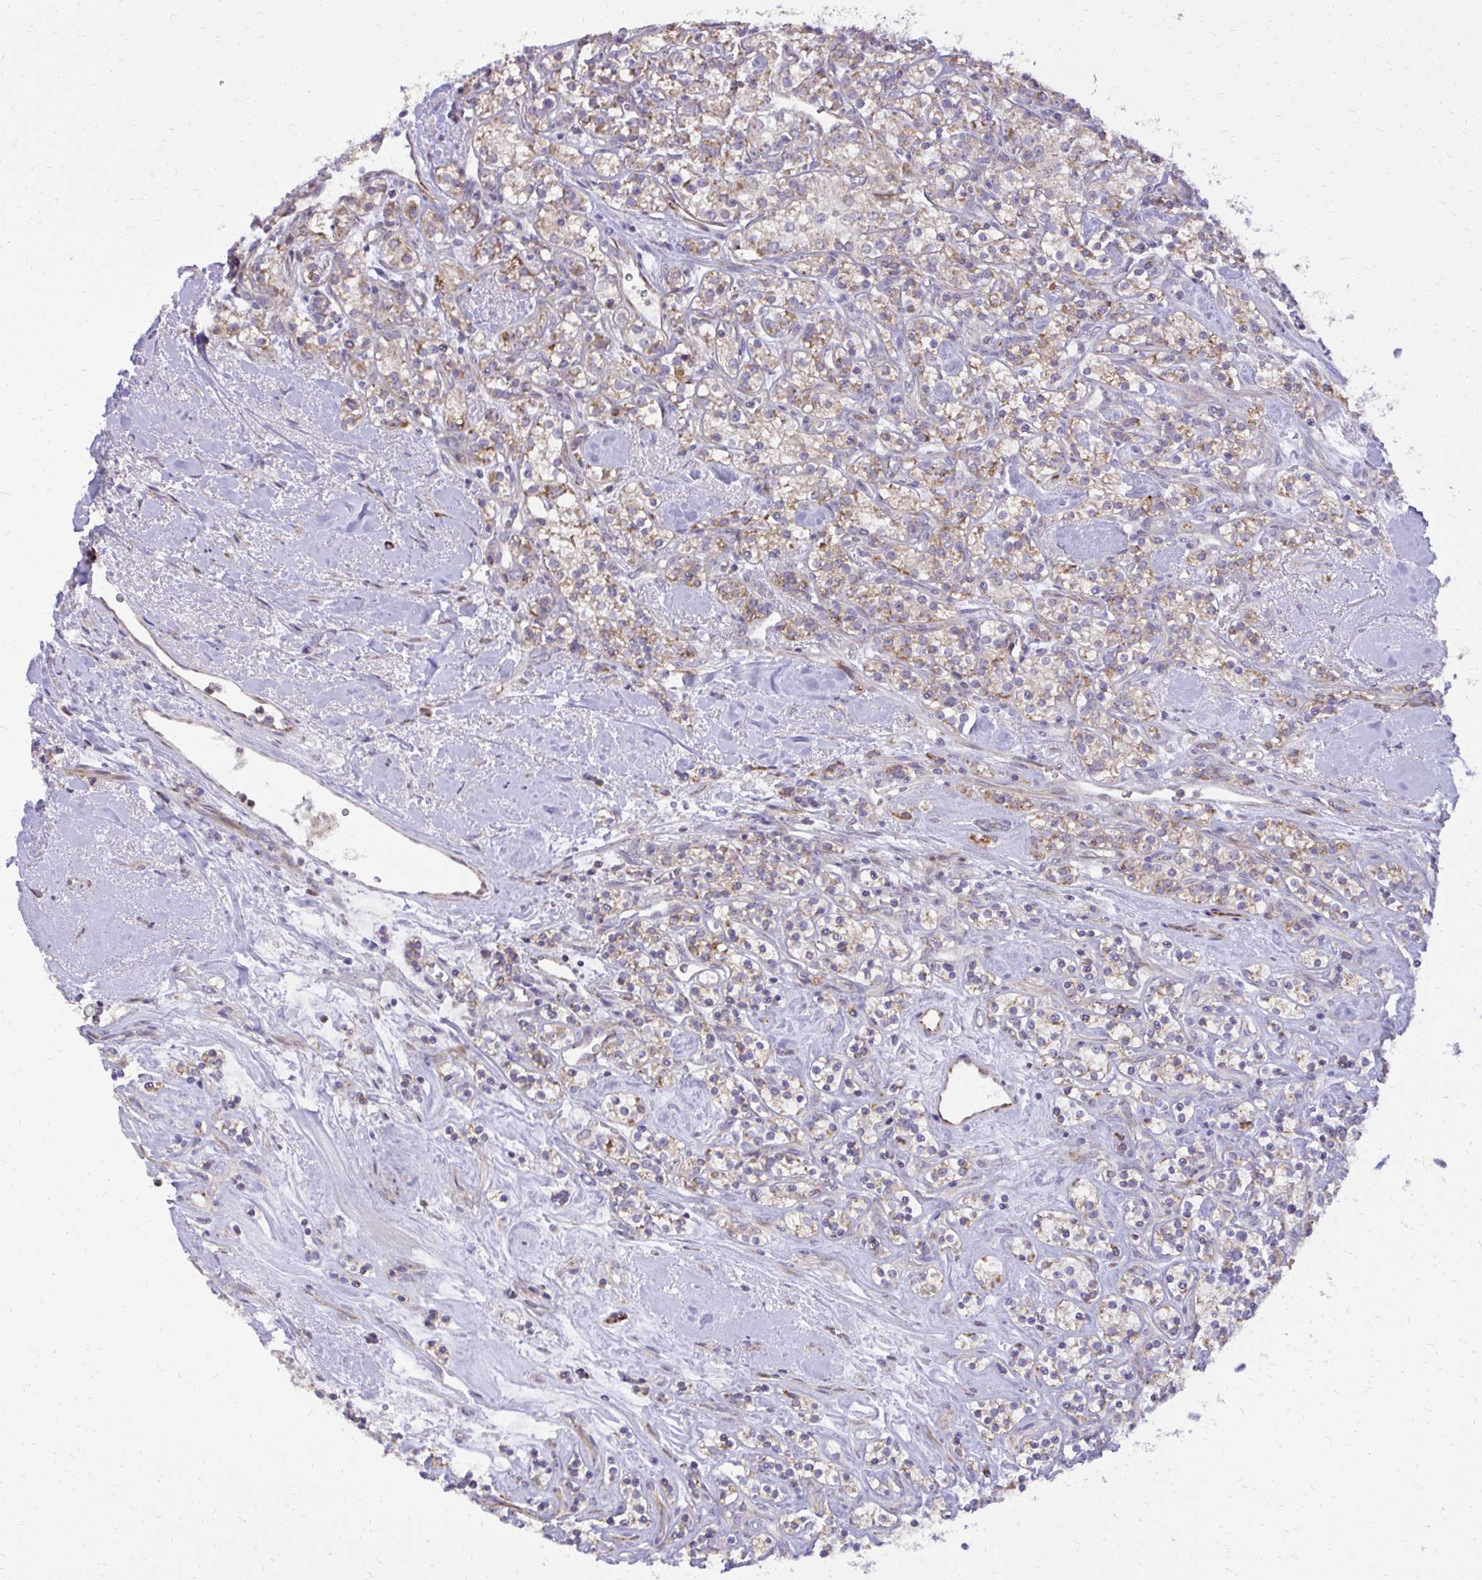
{"staining": {"intensity": "weak", "quantity": "25%-75%", "location": "cytoplasmic/membranous"}, "tissue": "renal cancer", "cell_type": "Tumor cells", "image_type": "cancer", "snomed": [{"axis": "morphology", "description": "Adenocarcinoma, NOS"}, {"axis": "topography", "description": "Kidney"}], "caption": "Immunohistochemistry (IHC) staining of renal cancer (adenocarcinoma), which displays low levels of weak cytoplasmic/membranous expression in approximately 25%-75% of tumor cells indicating weak cytoplasmic/membranous protein expression. The staining was performed using DAB (3,3'-diaminobenzidine) (brown) for protein detection and nuclei were counterstained in hematoxylin (blue).", "gene": "ABCC3", "patient": {"sex": "male", "age": 77}}